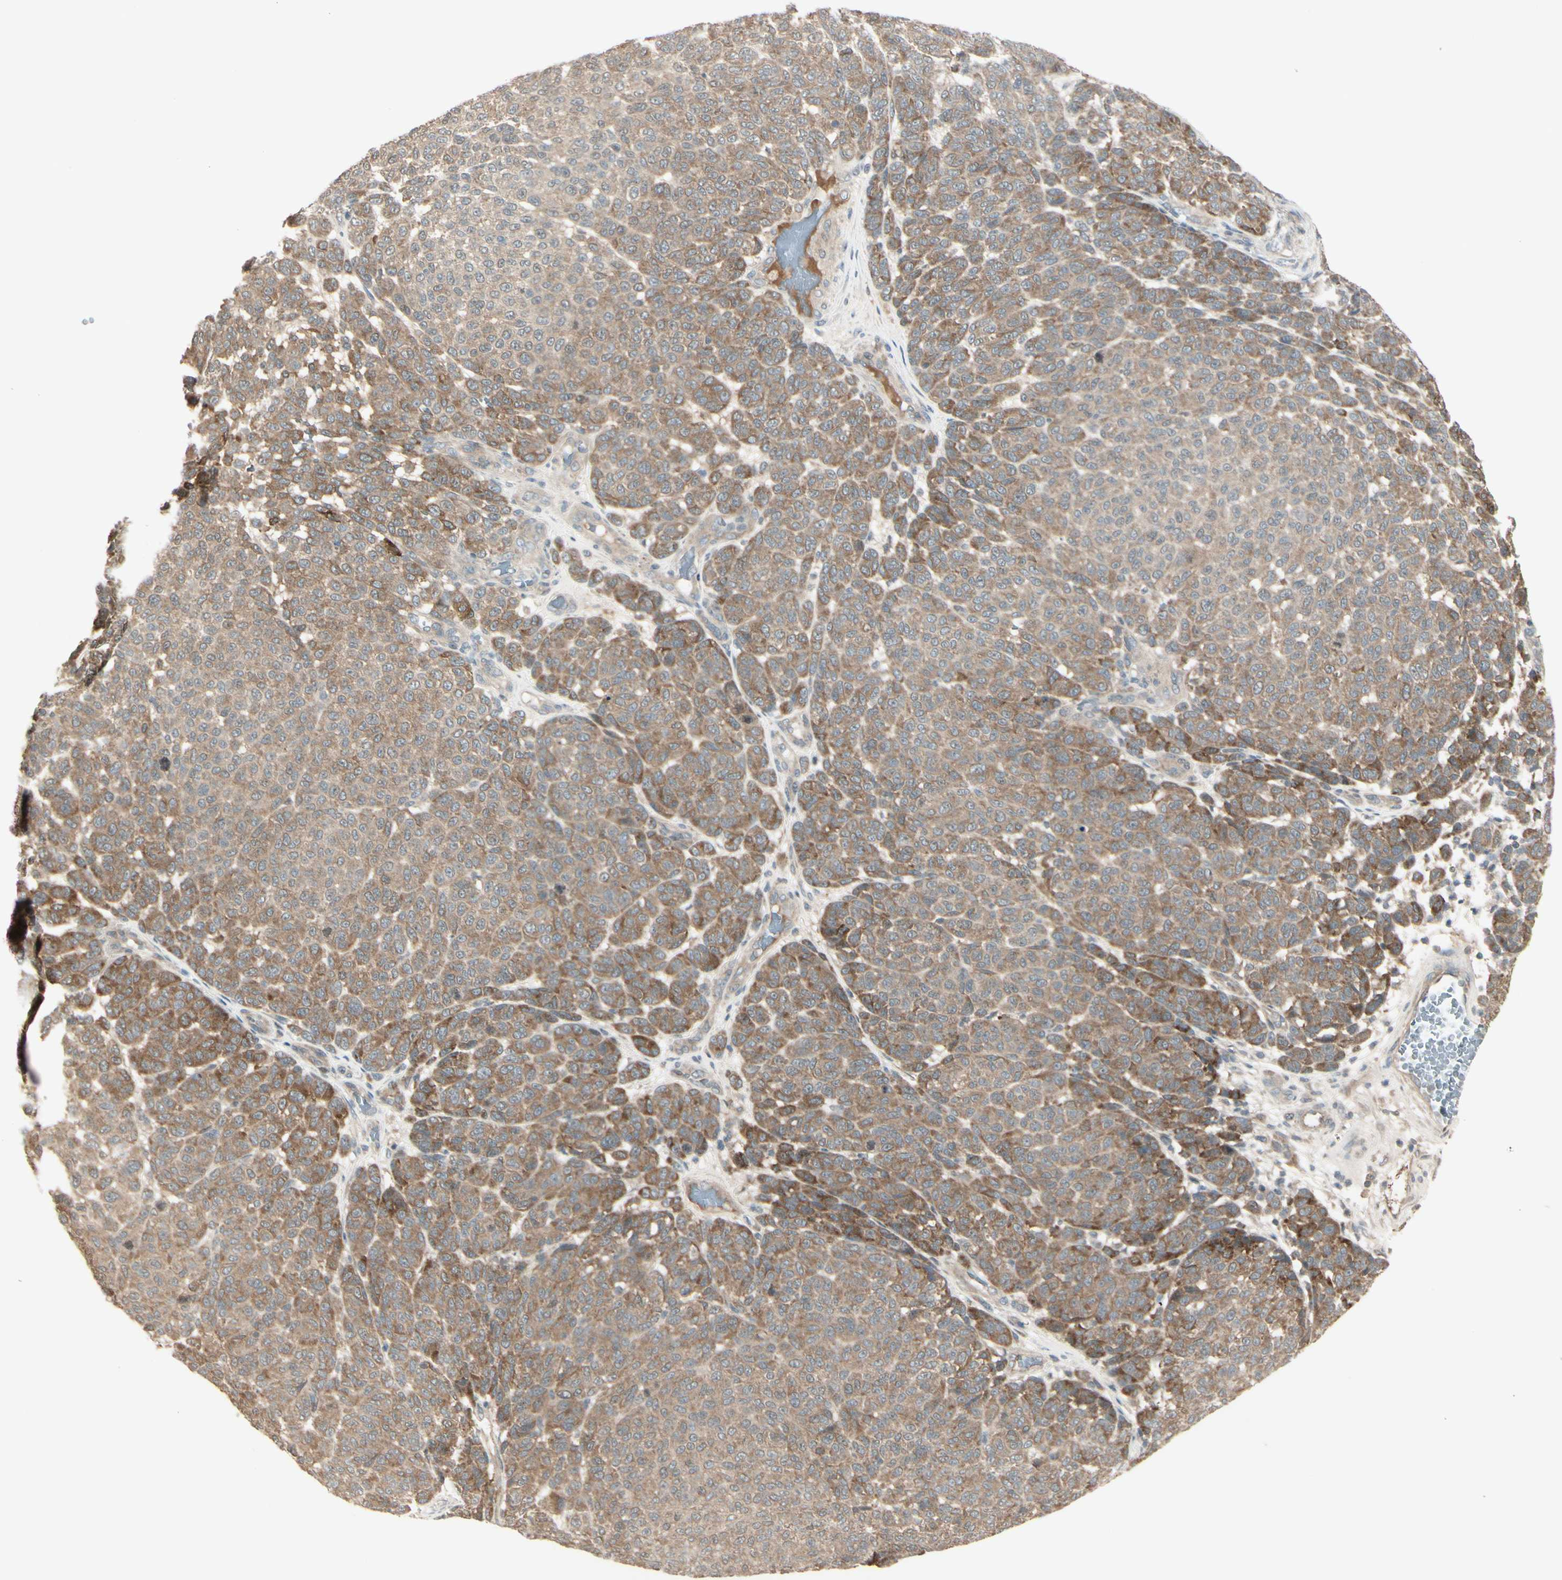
{"staining": {"intensity": "moderate", "quantity": ">75%", "location": "cytoplasmic/membranous"}, "tissue": "melanoma", "cell_type": "Tumor cells", "image_type": "cancer", "snomed": [{"axis": "morphology", "description": "Malignant melanoma, NOS"}, {"axis": "topography", "description": "Skin"}], "caption": "Malignant melanoma was stained to show a protein in brown. There is medium levels of moderate cytoplasmic/membranous positivity in about >75% of tumor cells.", "gene": "FHDC1", "patient": {"sex": "male", "age": 59}}